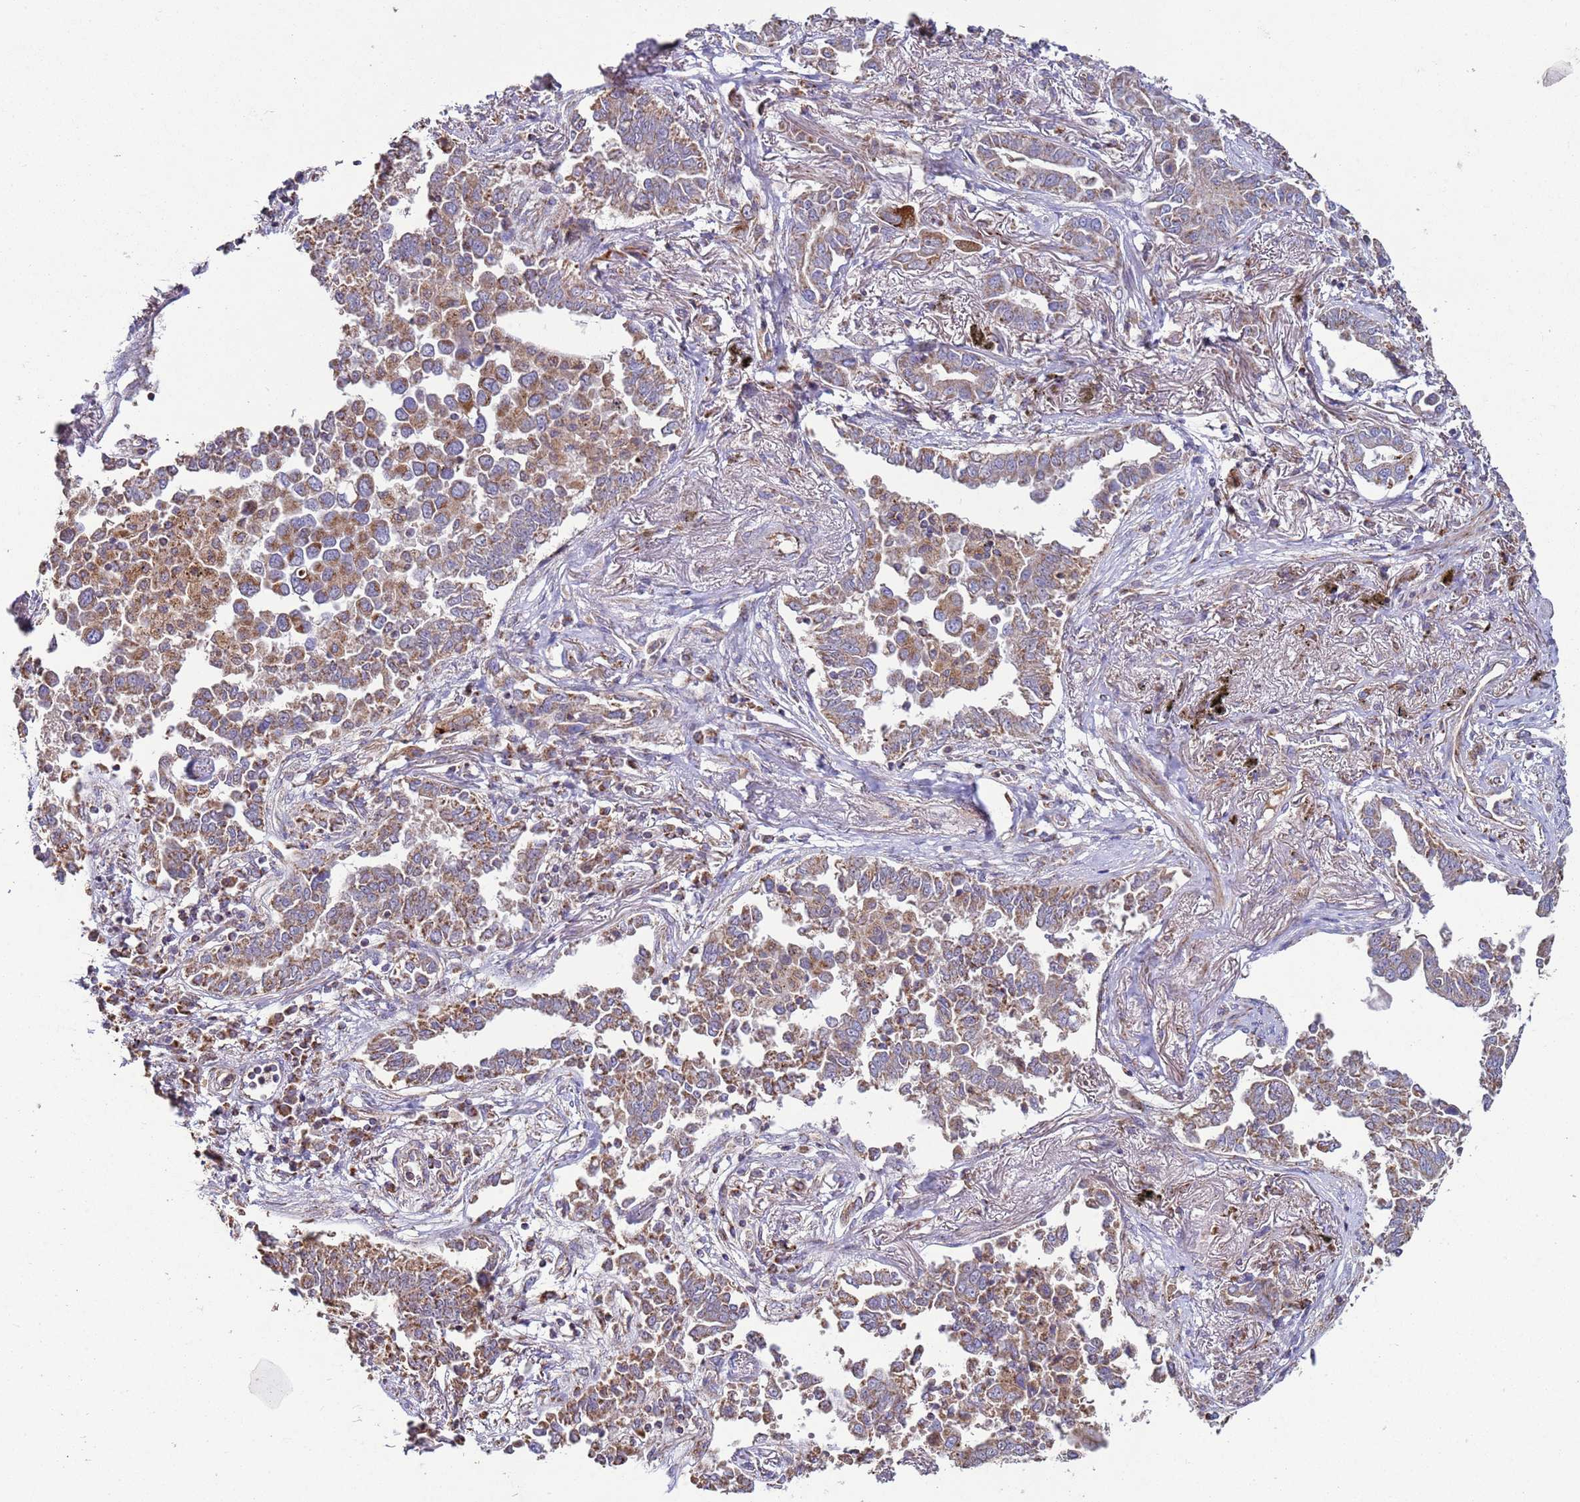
{"staining": {"intensity": "moderate", "quantity": ">75%", "location": "cytoplasmic/membranous"}, "tissue": "lung cancer", "cell_type": "Tumor cells", "image_type": "cancer", "snomed": [{"axis": "morphology", "description": "Adenocarcinoma, NOS"}, {"axis": "topography", "description": "Lung"}], "caption": "High-magnification brightfield microscopy of lung cancer (adenocarcinoma) stained with DAB (brown) and counterstained with hematoxylin (blue). tumor cells exhibit moderate cytoplasmic/membranous staining is identified in approximately>75% of cells.", "gene": "FBXO33", "patient": {"sex": "male", "age": 67}}